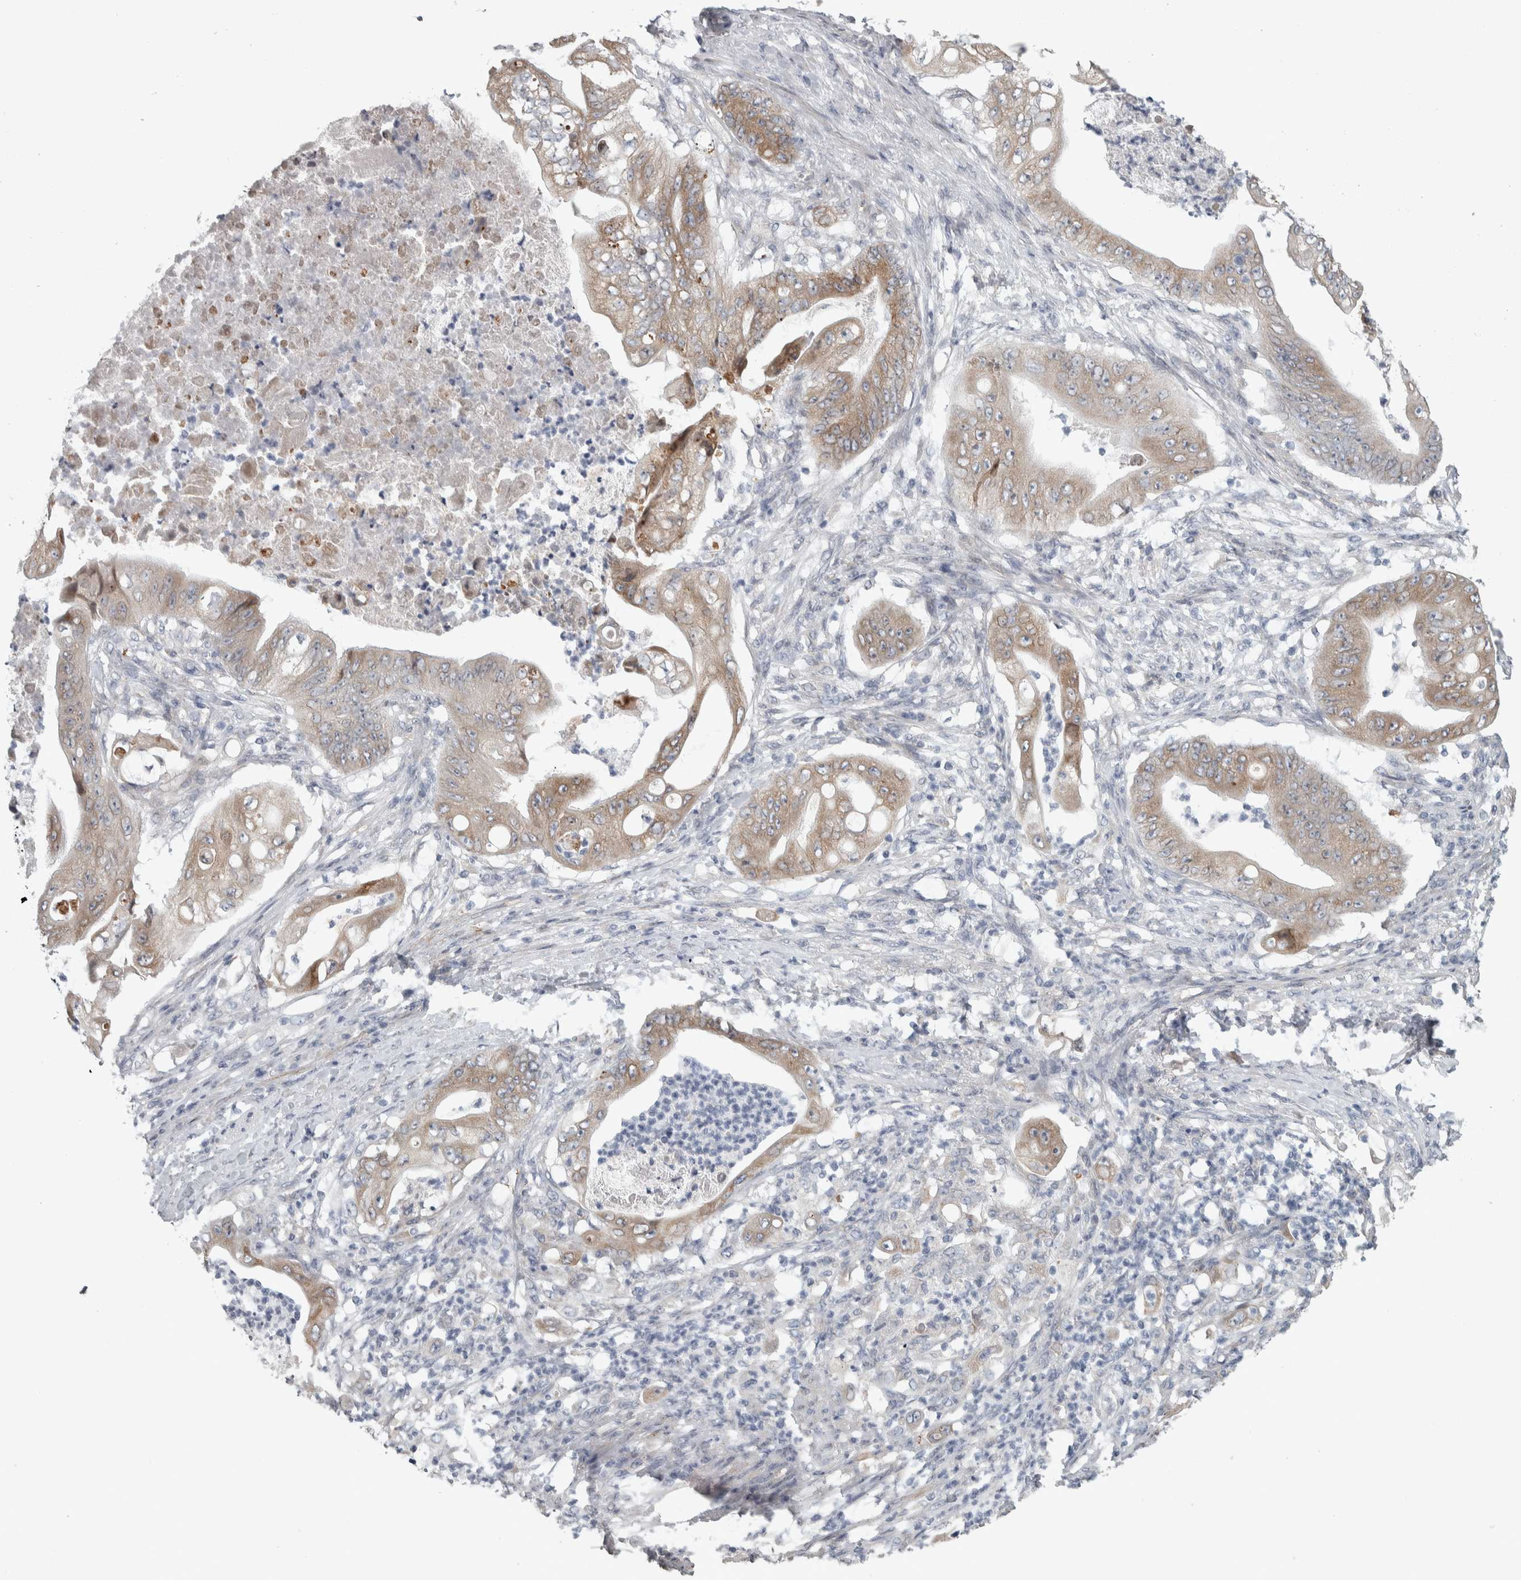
{"staining": {"intensity": "weak", "quantity": ">75%", "location": "cytoplasmic/membranous"}, "tissue": "stomach cancer", "cell_type": "Tumor cells", "image_type": "cancer", "snomed": [{"axis": "morphology", "description": "Adenocarcinoma, NOS"}, {"axis": "topography", "description": "Stomach"}], "caption": "Immunohistochemical staining of stomach cancer reveals low levels of weak cytoplasmic/membranous staining in approximately >75% of tumor cells. (DAB = brown stain, brightfield microscopy at high magnification).", "gene": "SIGMAR1", "patient": {"sex": "female", "age": 73}}